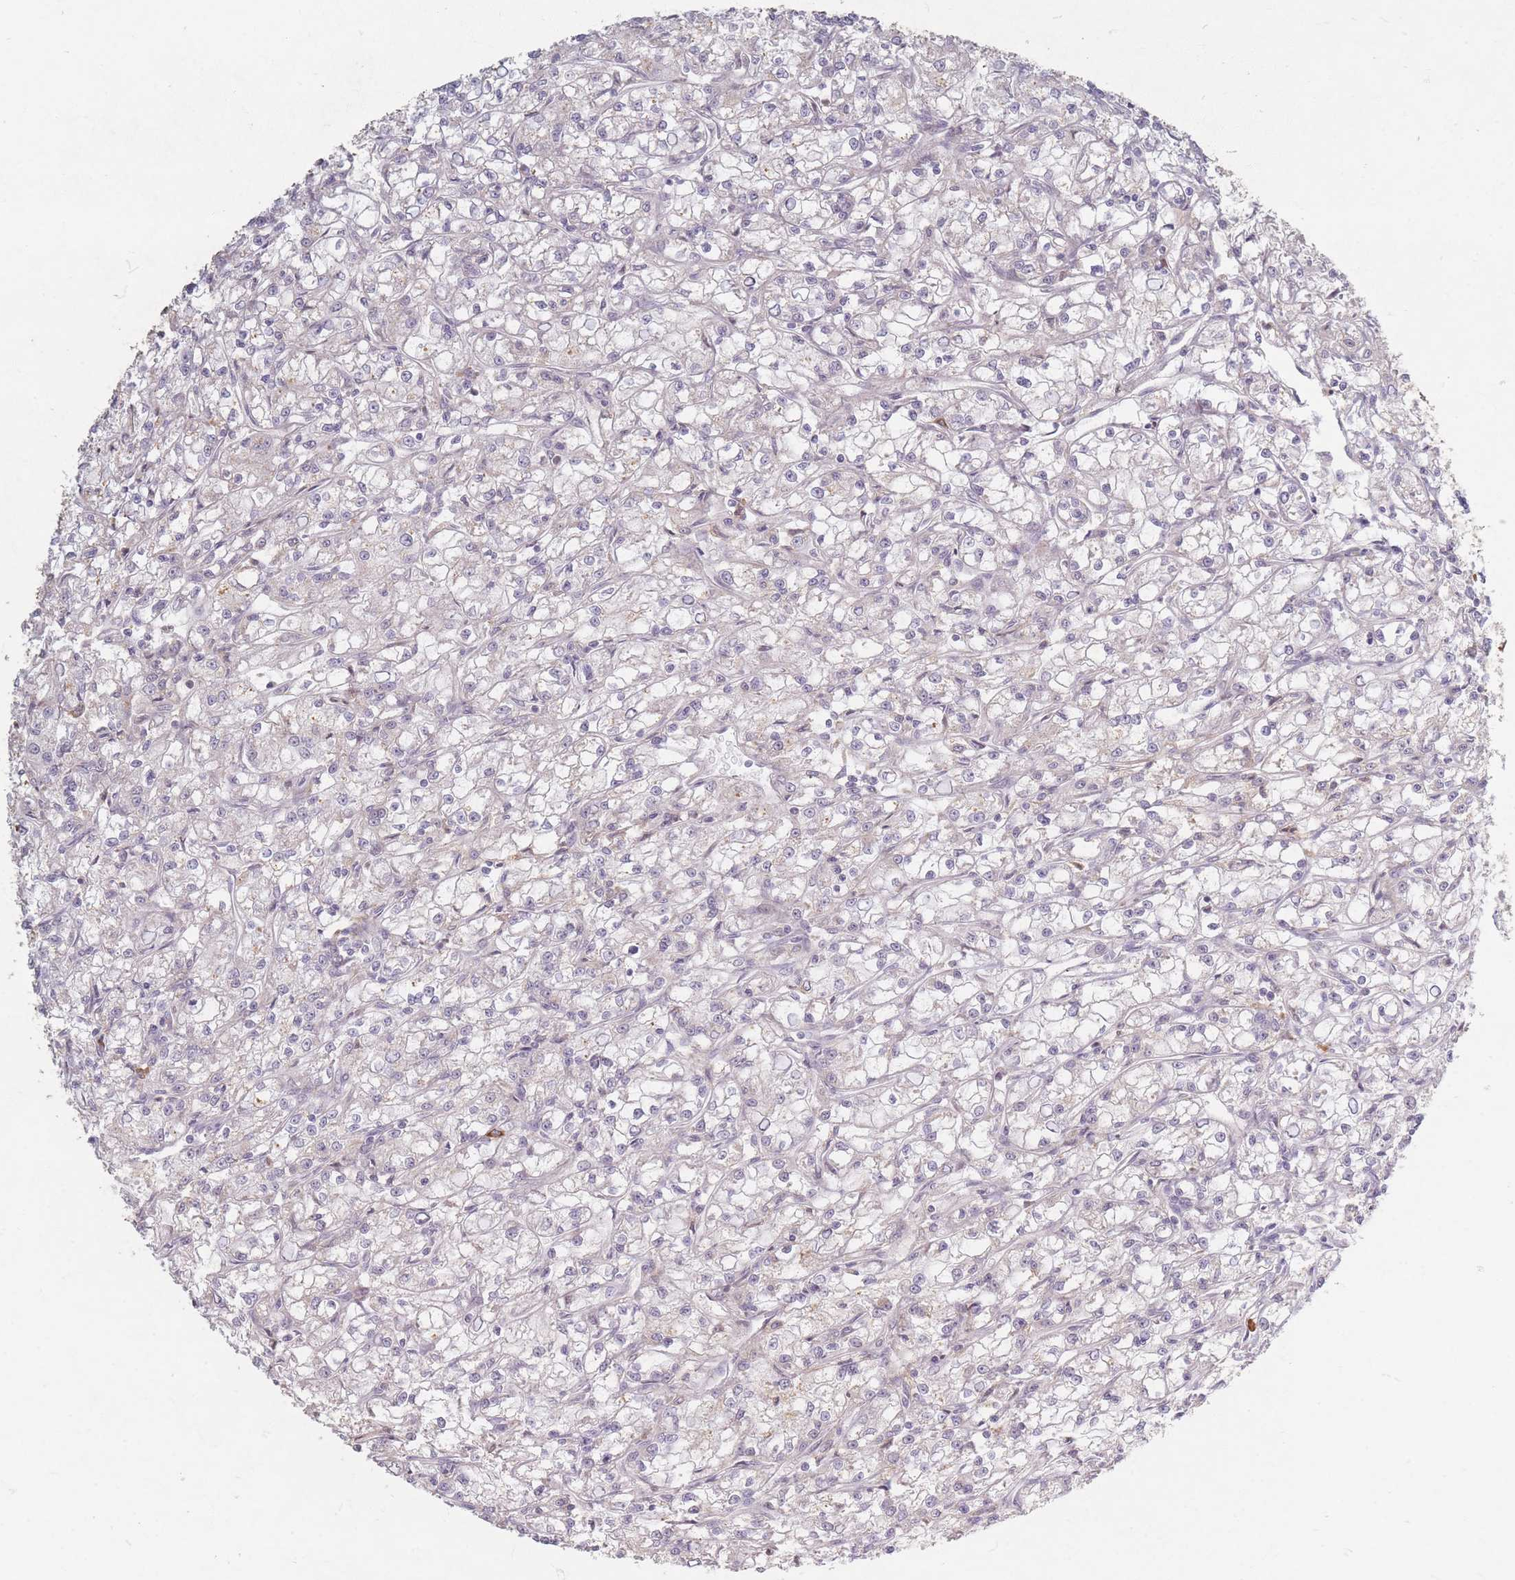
{"staining": {"intensity": "negative", "quantity": "none", "location": "none"}, "tissue": "renal cancer", "cell_type": "Tumor cells", "image_type": "cancer", "snomed": [{"axis": "morphology", "description": "Adenocarcinoma, NOS"}, {"axis": "topography", "description": "Kidney"}], "caption": "Human renal adenocarcinoma stained for a protein using immunohistochemistry reveals no staining in tumor cells.", "gene": "SMIM14", "patient": {"sex": "female", "age": 59}}